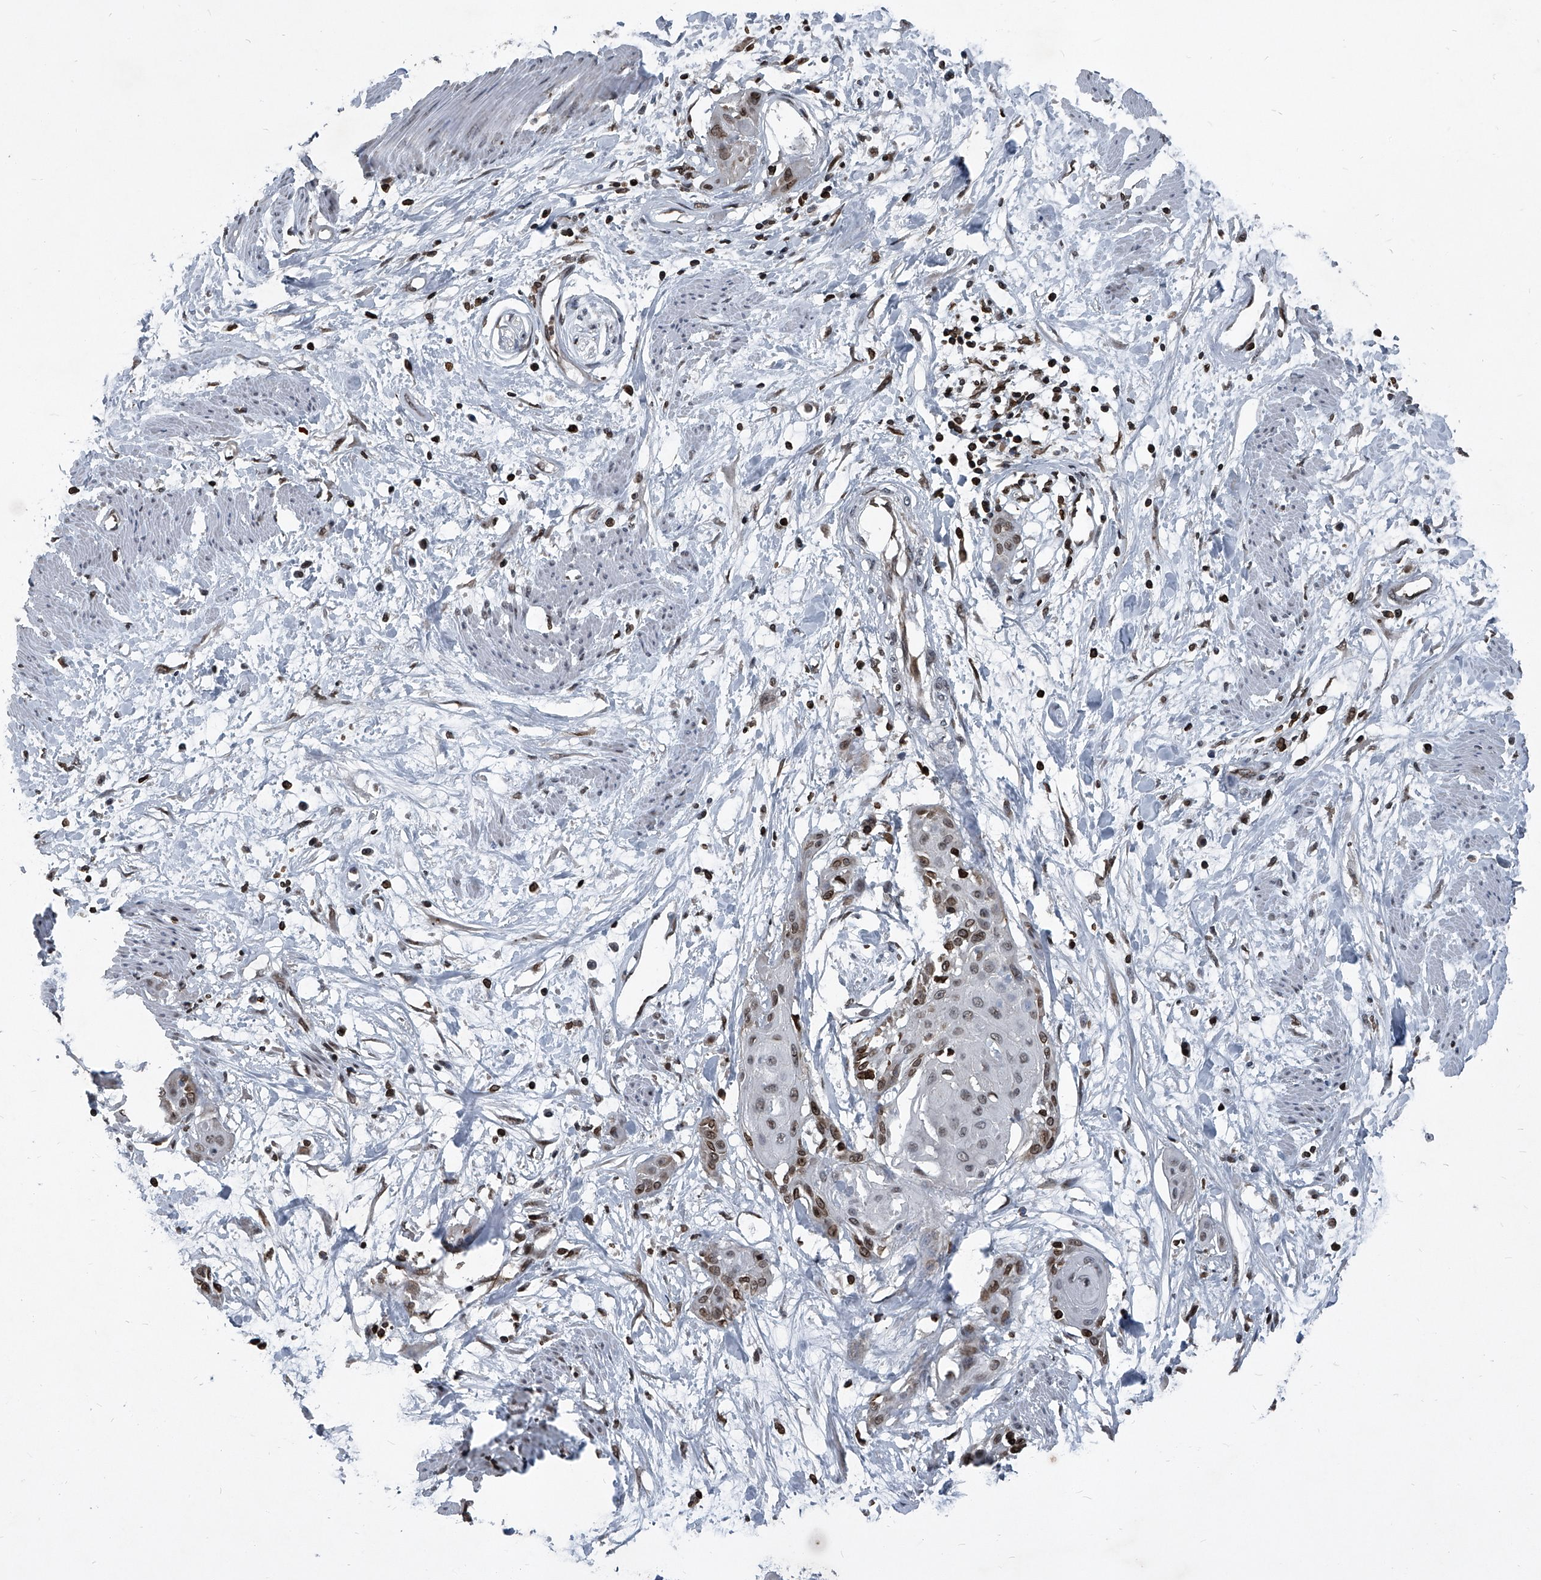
{"staining": {"intensity": "moderate", "quantity": "25%-75%", "location": "cytoplasmic/membranous,nuclear"}, "tissue": "cervical cancer", "cell_type": "Tumor cells", "image_type": "cancer", "snomed": [{"axis": "morphology", "description": "Squamous cell carcinoma, NOS"}, {"axis": "topography", "description": "Cervix"}], "caption": "Human cervical cancer stained with a protein marker shows moderate staining in tumor cells.", "gene": "PHF20", "patient": {"sex": "female", "age": 57}}